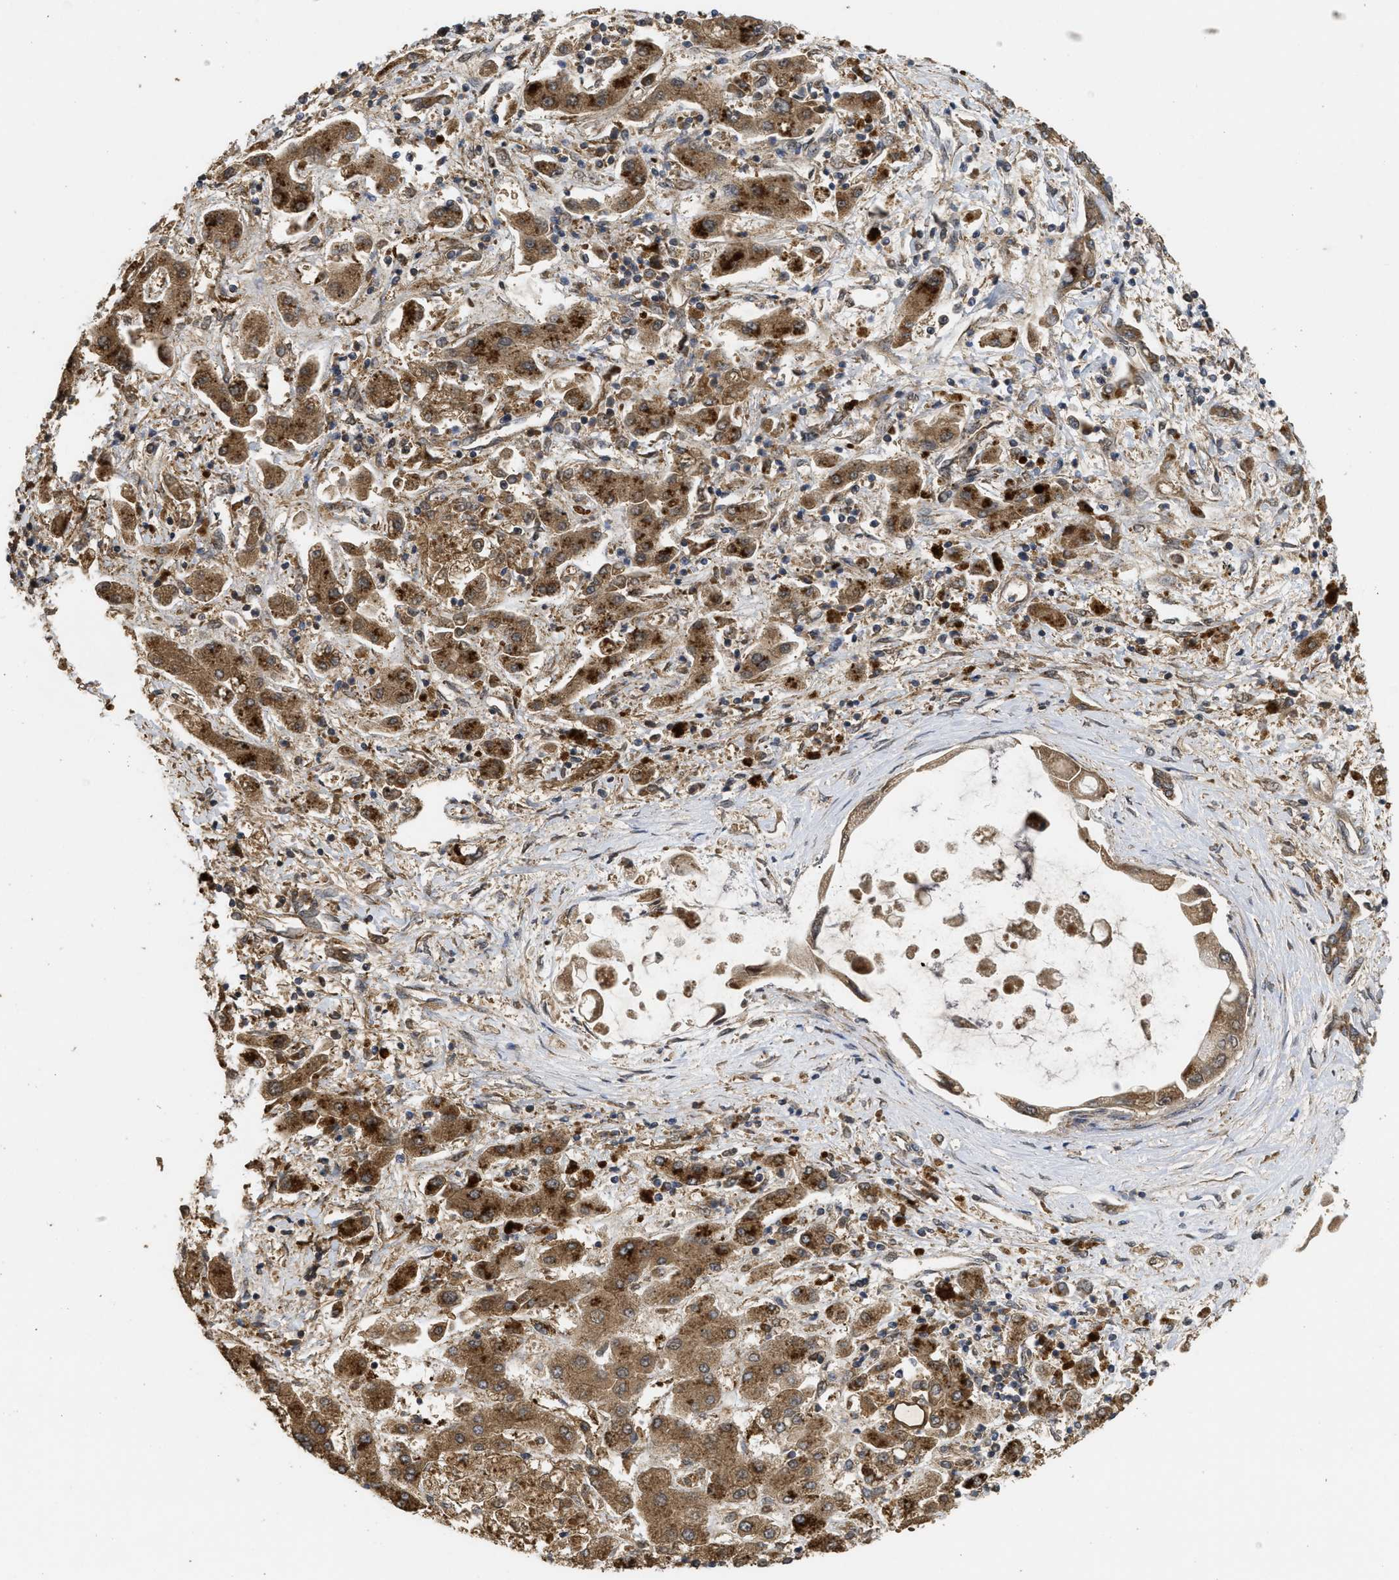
{"staining": {"intensity": "moderate", "quantity": ">75%", "location": "cytoplasmic/membranous"}, "tissue": "liver cancer", "cell_type": "Tumor cells", "image_type": "cancer", "snomed": [{"axis": "morphology", "description": "Cholangiocarcinoma"}, {"axis": "topography", "description": "Liver"}], "caption": "Brown immunohistochemical staining in human liver cancer (cholangiocarcinoma) shows moderate cytoplasmic/membranous expression in approximately >75% of tumor cells. The staining was performed using DAB (3,3'-diaminobenzidine) to visualize the protein expression in brown, while the nuclei were stained in blue with hematoxylin (Magnification: 20x).", "gene": "FZD6", "patient": {"sex": "male", "age": 50}}